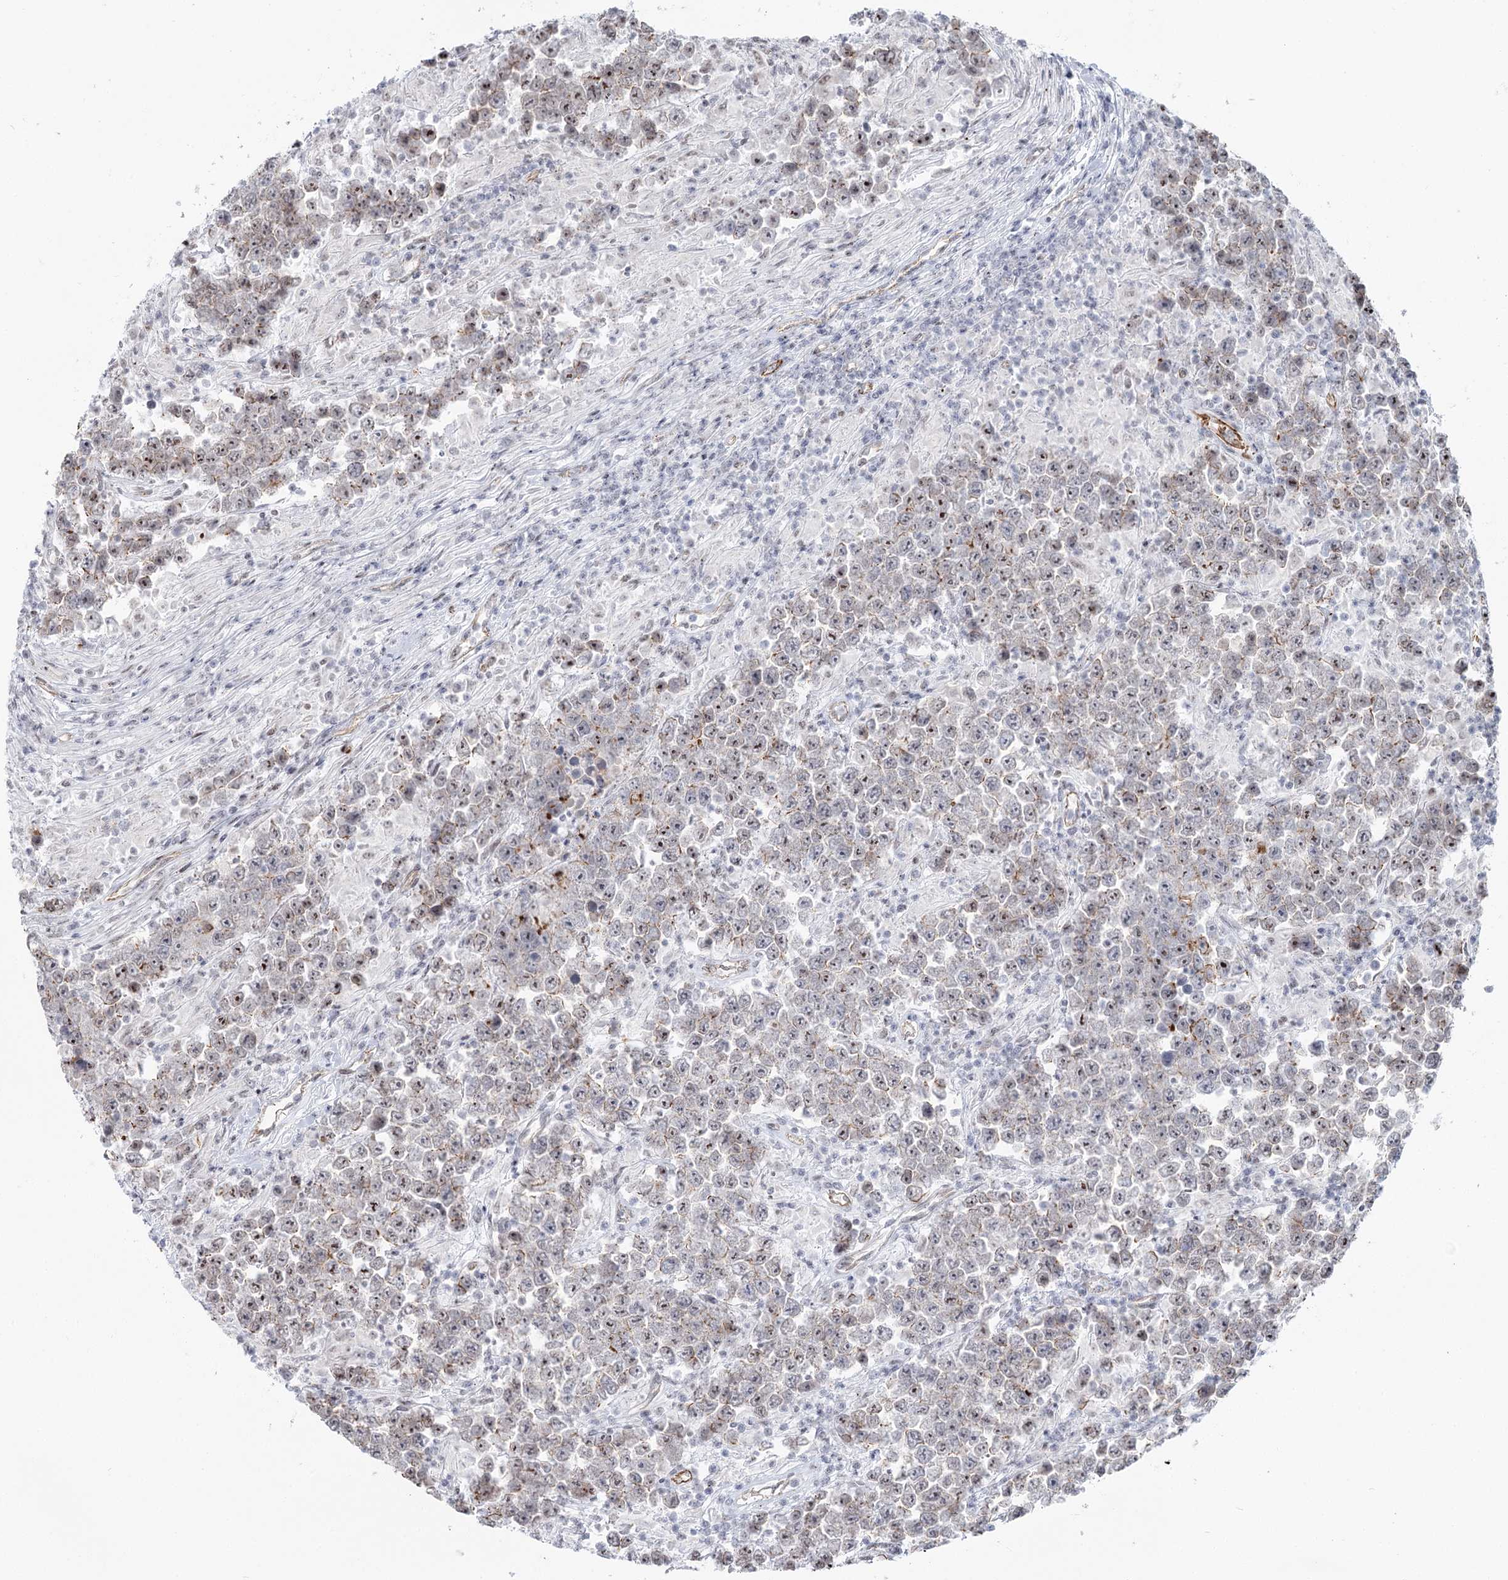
{"staining": {"intensity": "moderate", "quantity": "25%-75%", "location": "cytoplasmic/membranous,nuclear"}, "tissue": "testis cancer", "cell_type": "Tumor cells", "image_type": "cancer", "snomed": [{"axis": "morphology", "description": "Normal tissue, NOS"}, {"axis": "morphology", "description": "Urothelial carcinoma, High grade"}, {"axis": "morphology", "description": "Seminoma, NOS"}, {"axis": "morphology", "description": "Carcinoma, Embryonal, NOS"}, {"axis": "topography", "description": "Urinary bladder"}, {"axis": "topography", "description": "Testis"}], "caption": "Tumor cells reveal medium levels of moderate cytoplasmic/membranous and nuclear positivity in about 25%-75% of cells in human embryonal carcinoma (testis).", "gene": "ABHD8", "patient": {"sex": "male", "age": 41}}